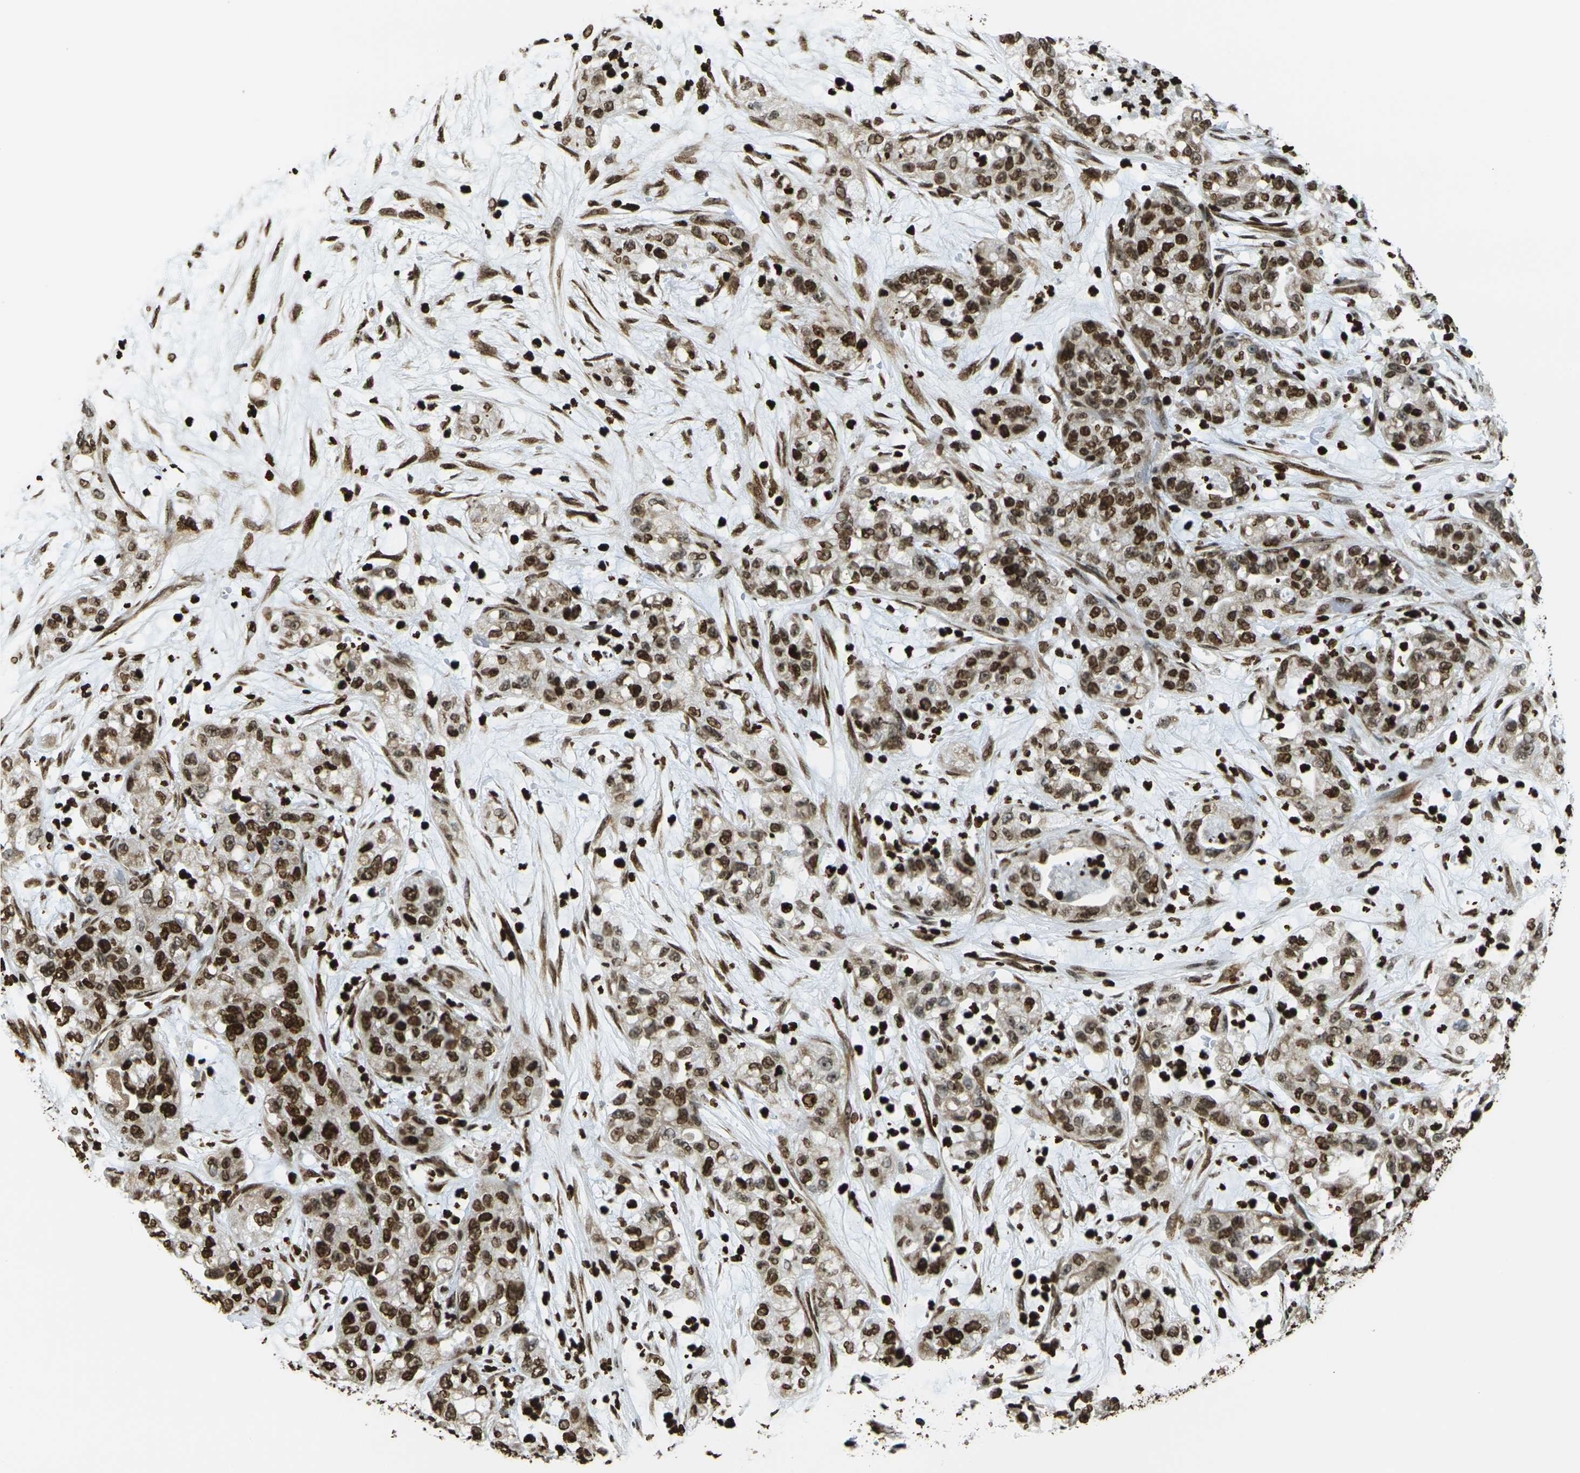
{"staining": {"intensity": "moderate", "quantity": ">75%", "location": "nuclear"}, "tissue": "pancreatic cancer", "cell_type": "Tumor cells", "image_type": "cancer", "snomed": [{"axis": "morphology", "description": "Adenocarcinoma, NOS"}, {"axis": "topography", "description": "Pancreas"}], "caption": "This micrograph reveals pancreatic cancer (adenocarcinoma) stained with immunohistochemistry (IHC) to label a protein in brown. The nuclear of tumor cells show moderate positivity for the protein. Nuclei are counter-stained blue.", "gene": "H1-2", "patient": {"sex": "female", "age": 78}}